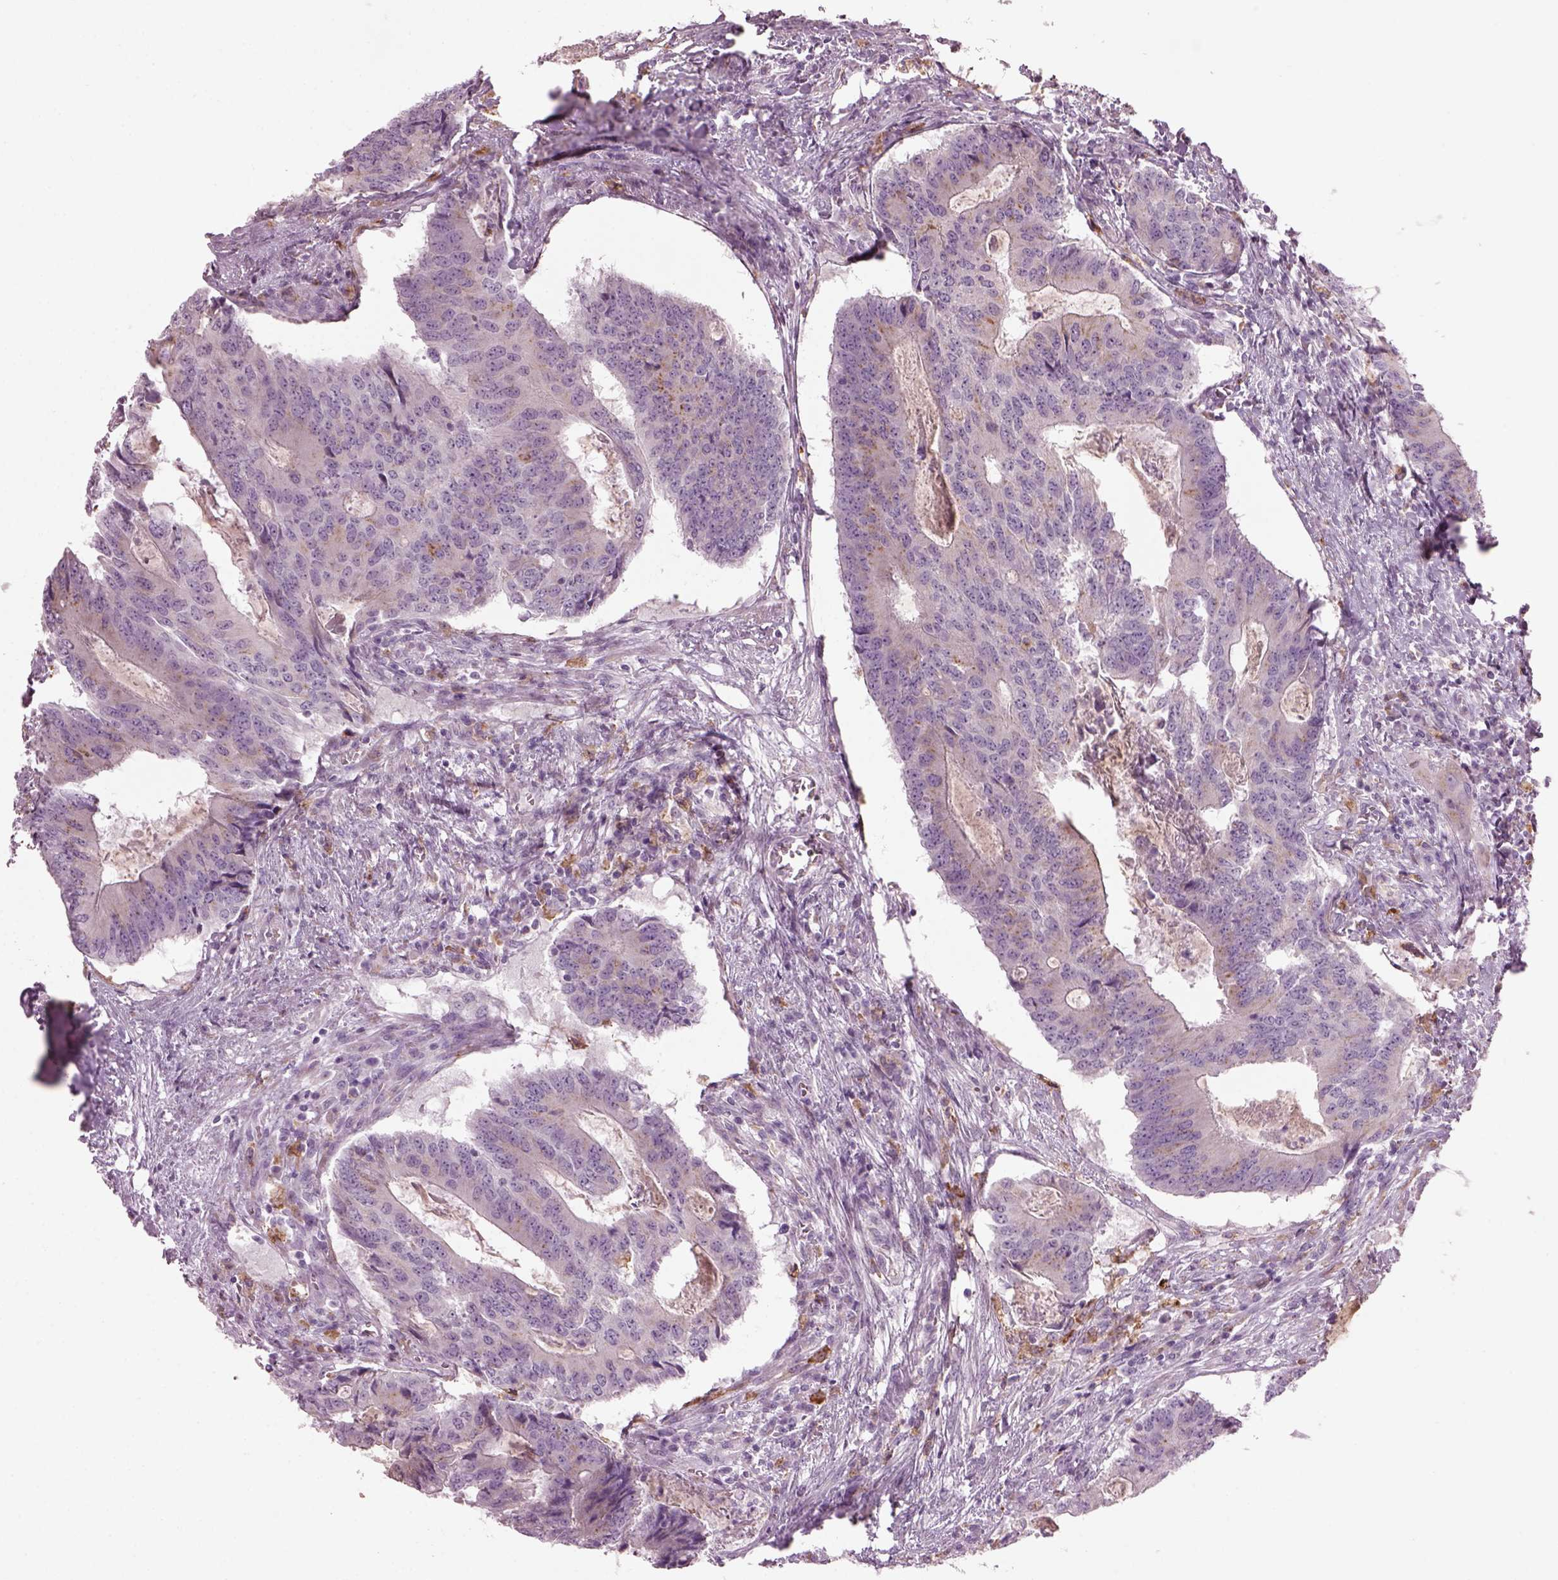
{"staining": {"intensity": "weak", "quantity": "<25%", "location": "cytoplasmic/membranous"}, "tissue": "colorectal cancer", "cell_type": "Tumor cells", "image_type": "cancer", "snomed": [{"axis": "morphology", "description": "Adenocarcinoma, NOS"}, {"axis": "topography", "description": "Colon"}], "caption": "An image of human adenocarcinoma (colorectal) is negative for staining in tumor cells.", "gene": "TMEM231", "patient": {"sex": "male", "age": 67}}